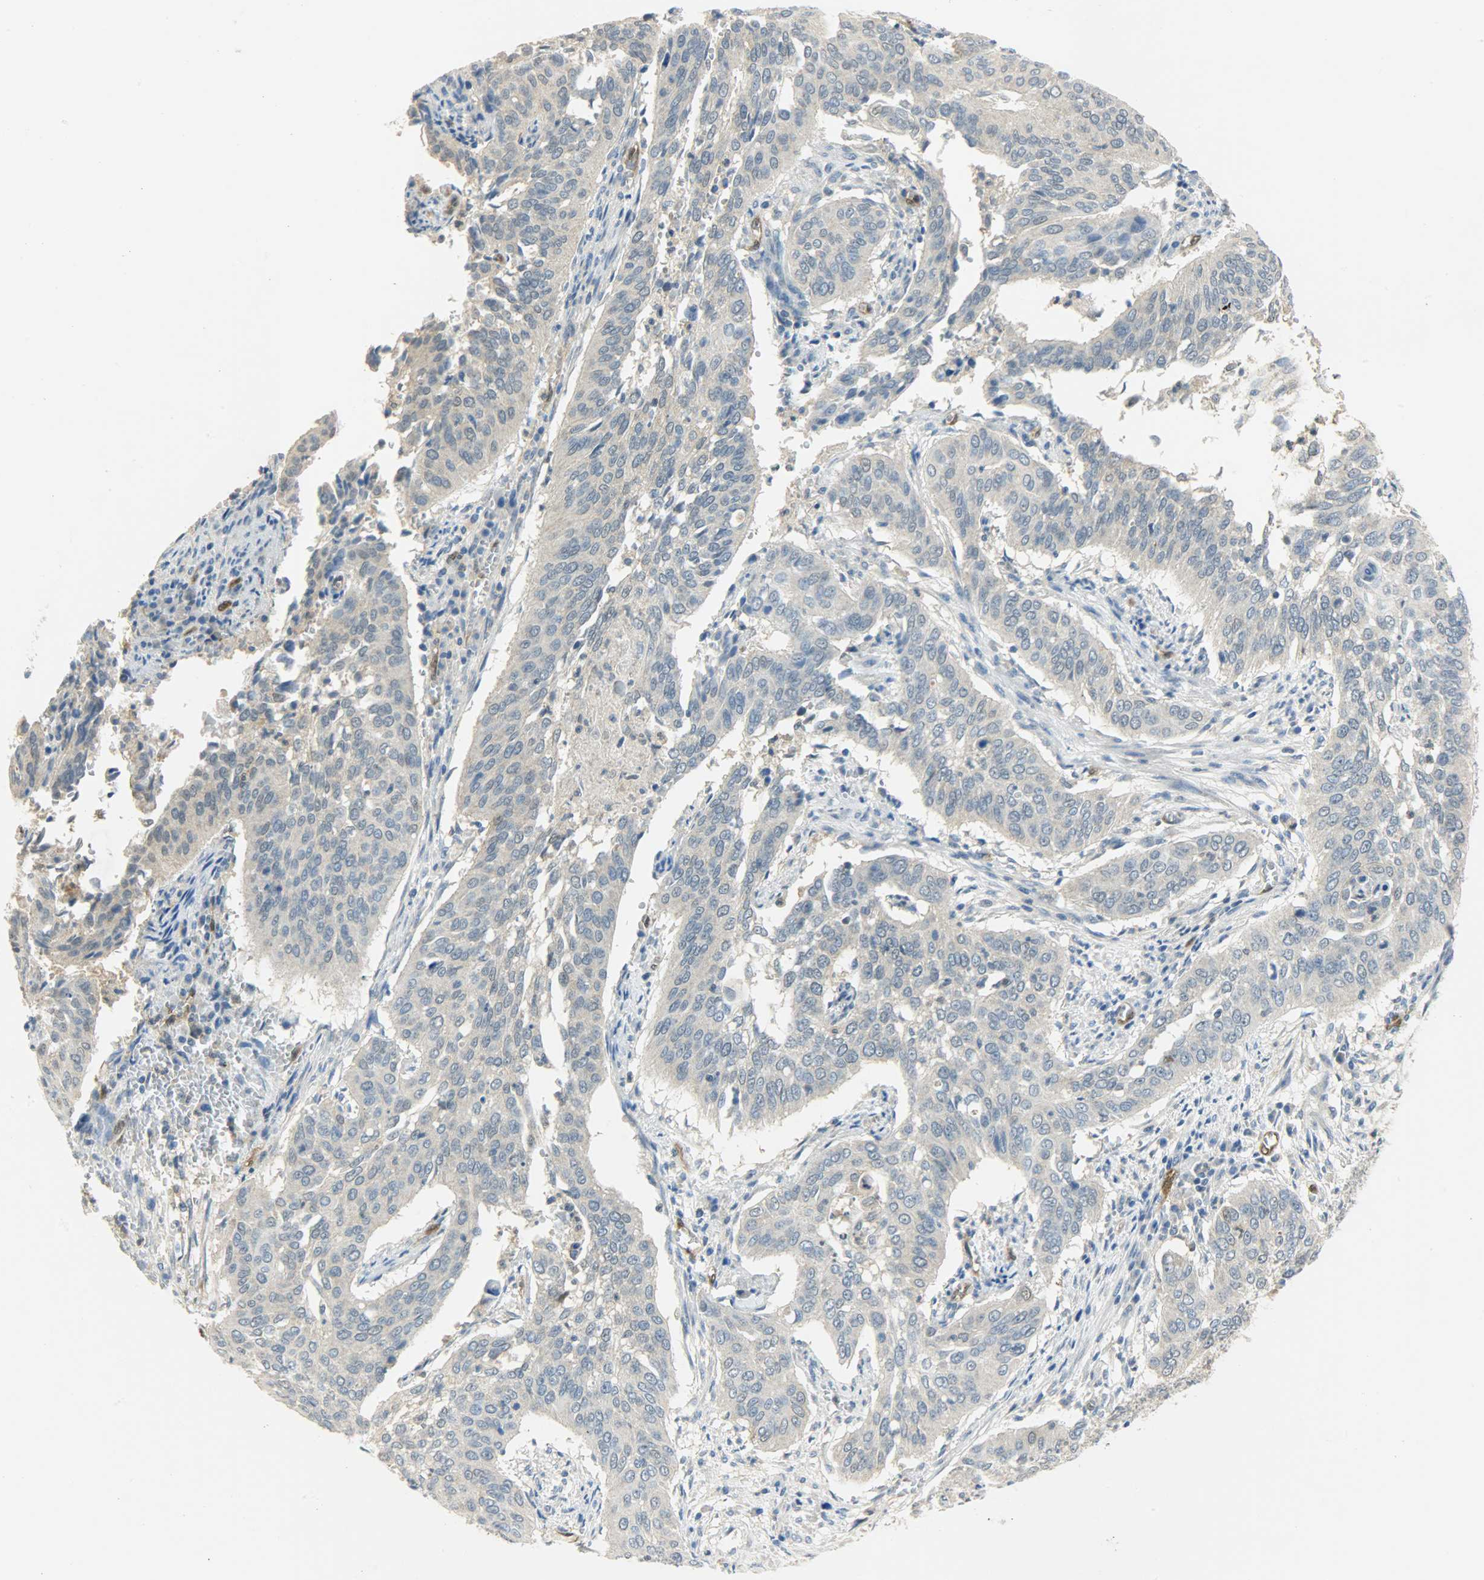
{"staining": {"intensity": "negative", "quantity": "none", "location": "none"}, "tissue": "cervical cancer", "cell_type": "Tumor cells", "image_type": "cancer", "snomed": [{"axis": "morphology", "description": "Squamous cell carcinoma, NOS"}, {"axis": "topography", "description": "Cervix"}], "caption": "This micrograph is of cervical cancer (squamous cell carcinoma) stained with immunohistochemistry to label a protein in brown with the nuclei are counter-stained blue. There is no positivity in tumor cells.", "gene": "FKBP1A", "patient": {"sex": "female", "age": 39}}